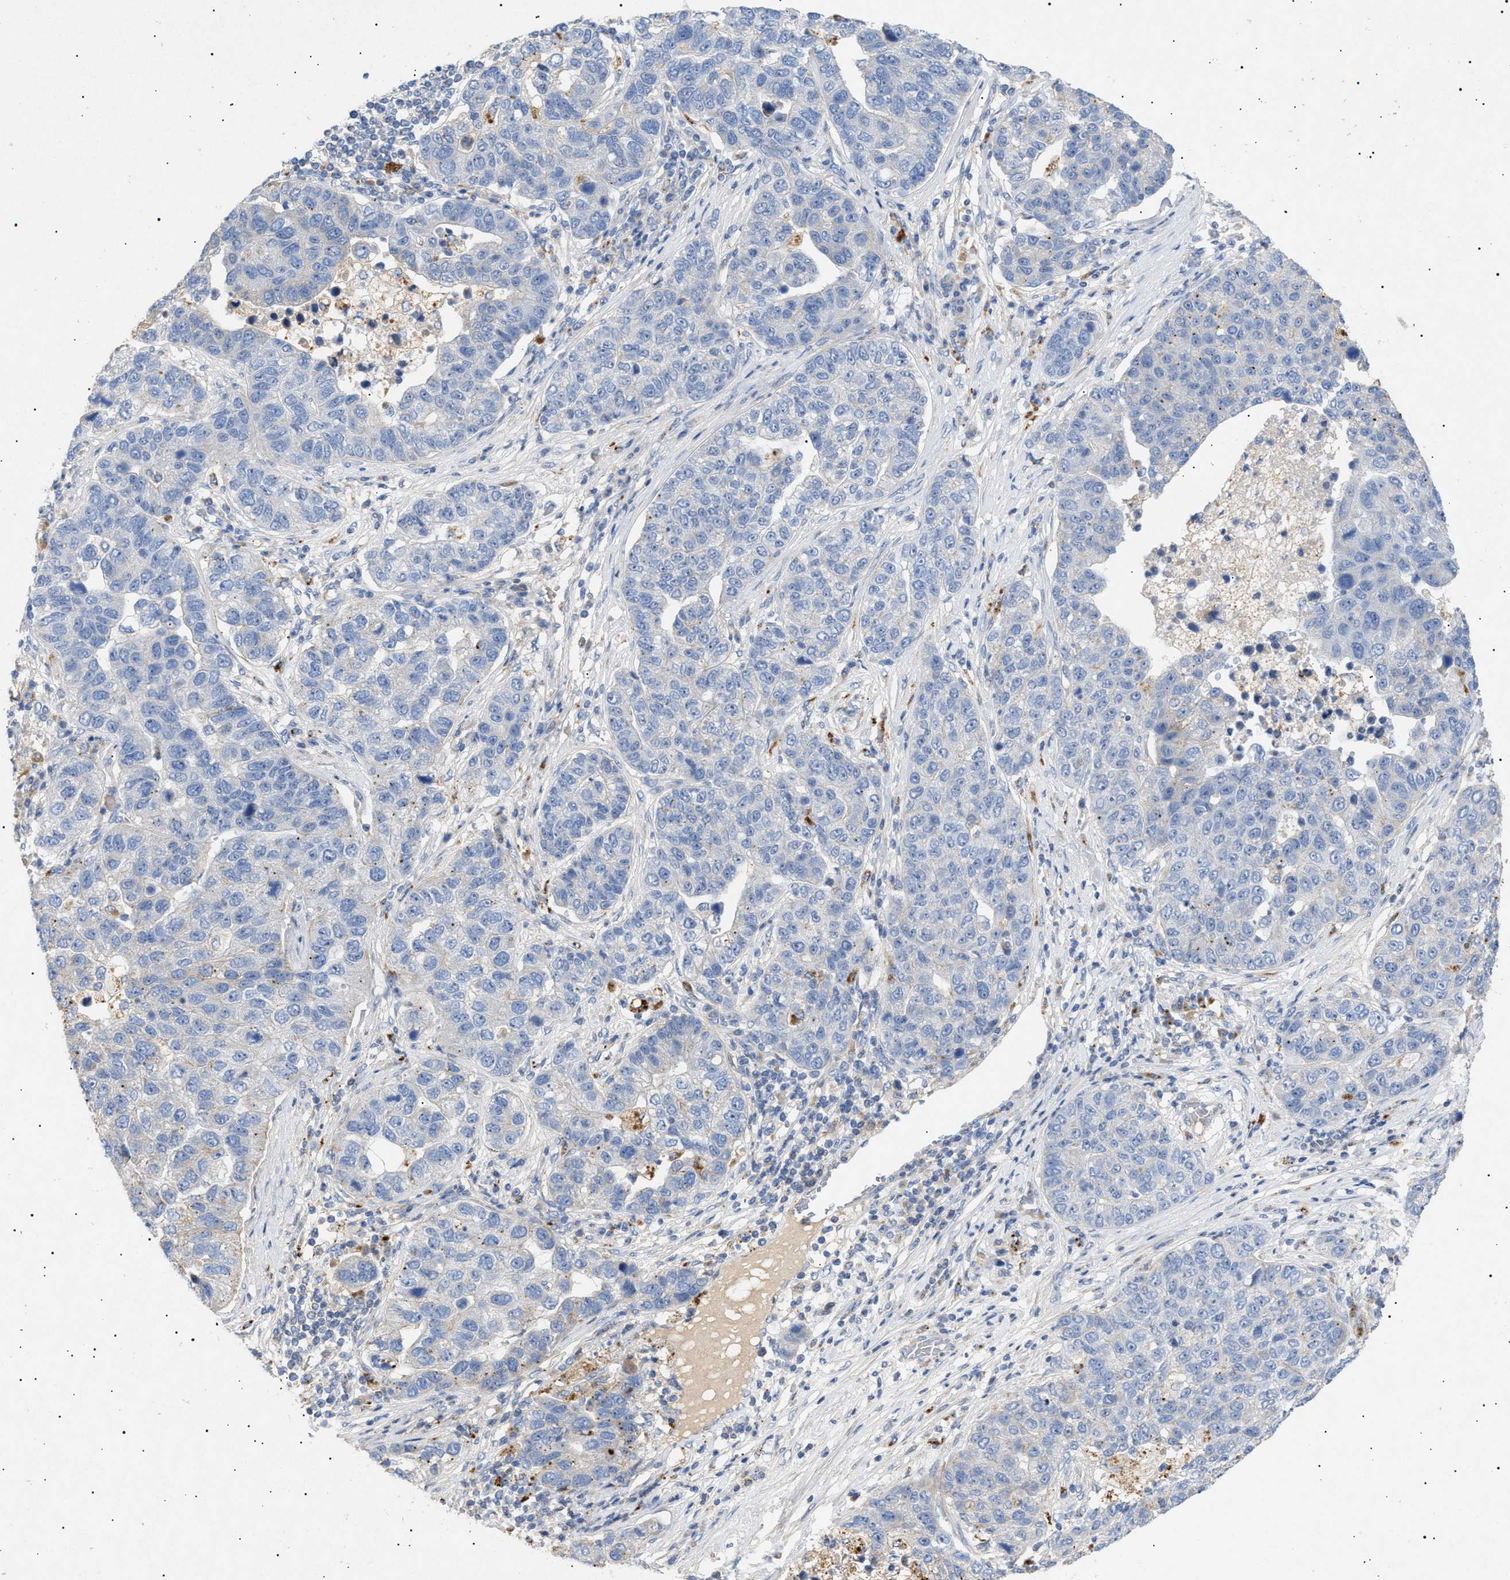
{"staining": {"intensity": "negative", "quantity": "none", "location": "none"}, "tissue": "pancreatic cancer", "cell_type": "Tumor cells", "image_type": "cancer", "snomed": [{"axis": "morphology", "description": "Adenocarcinoma, NOS"}, {"axis": "topography", "description": "Pancreas"}], "caption": "Immunohistochemistry (IHC) photomicrograph of neoplastic tissue: pancreatic cancer stained with DAB (3,3'-diaminobenzidine) demonstrates no significant protein positivity in tumor cells.", "gene": "SIRT5", "patient": {"sex": "female", "age": 61}}